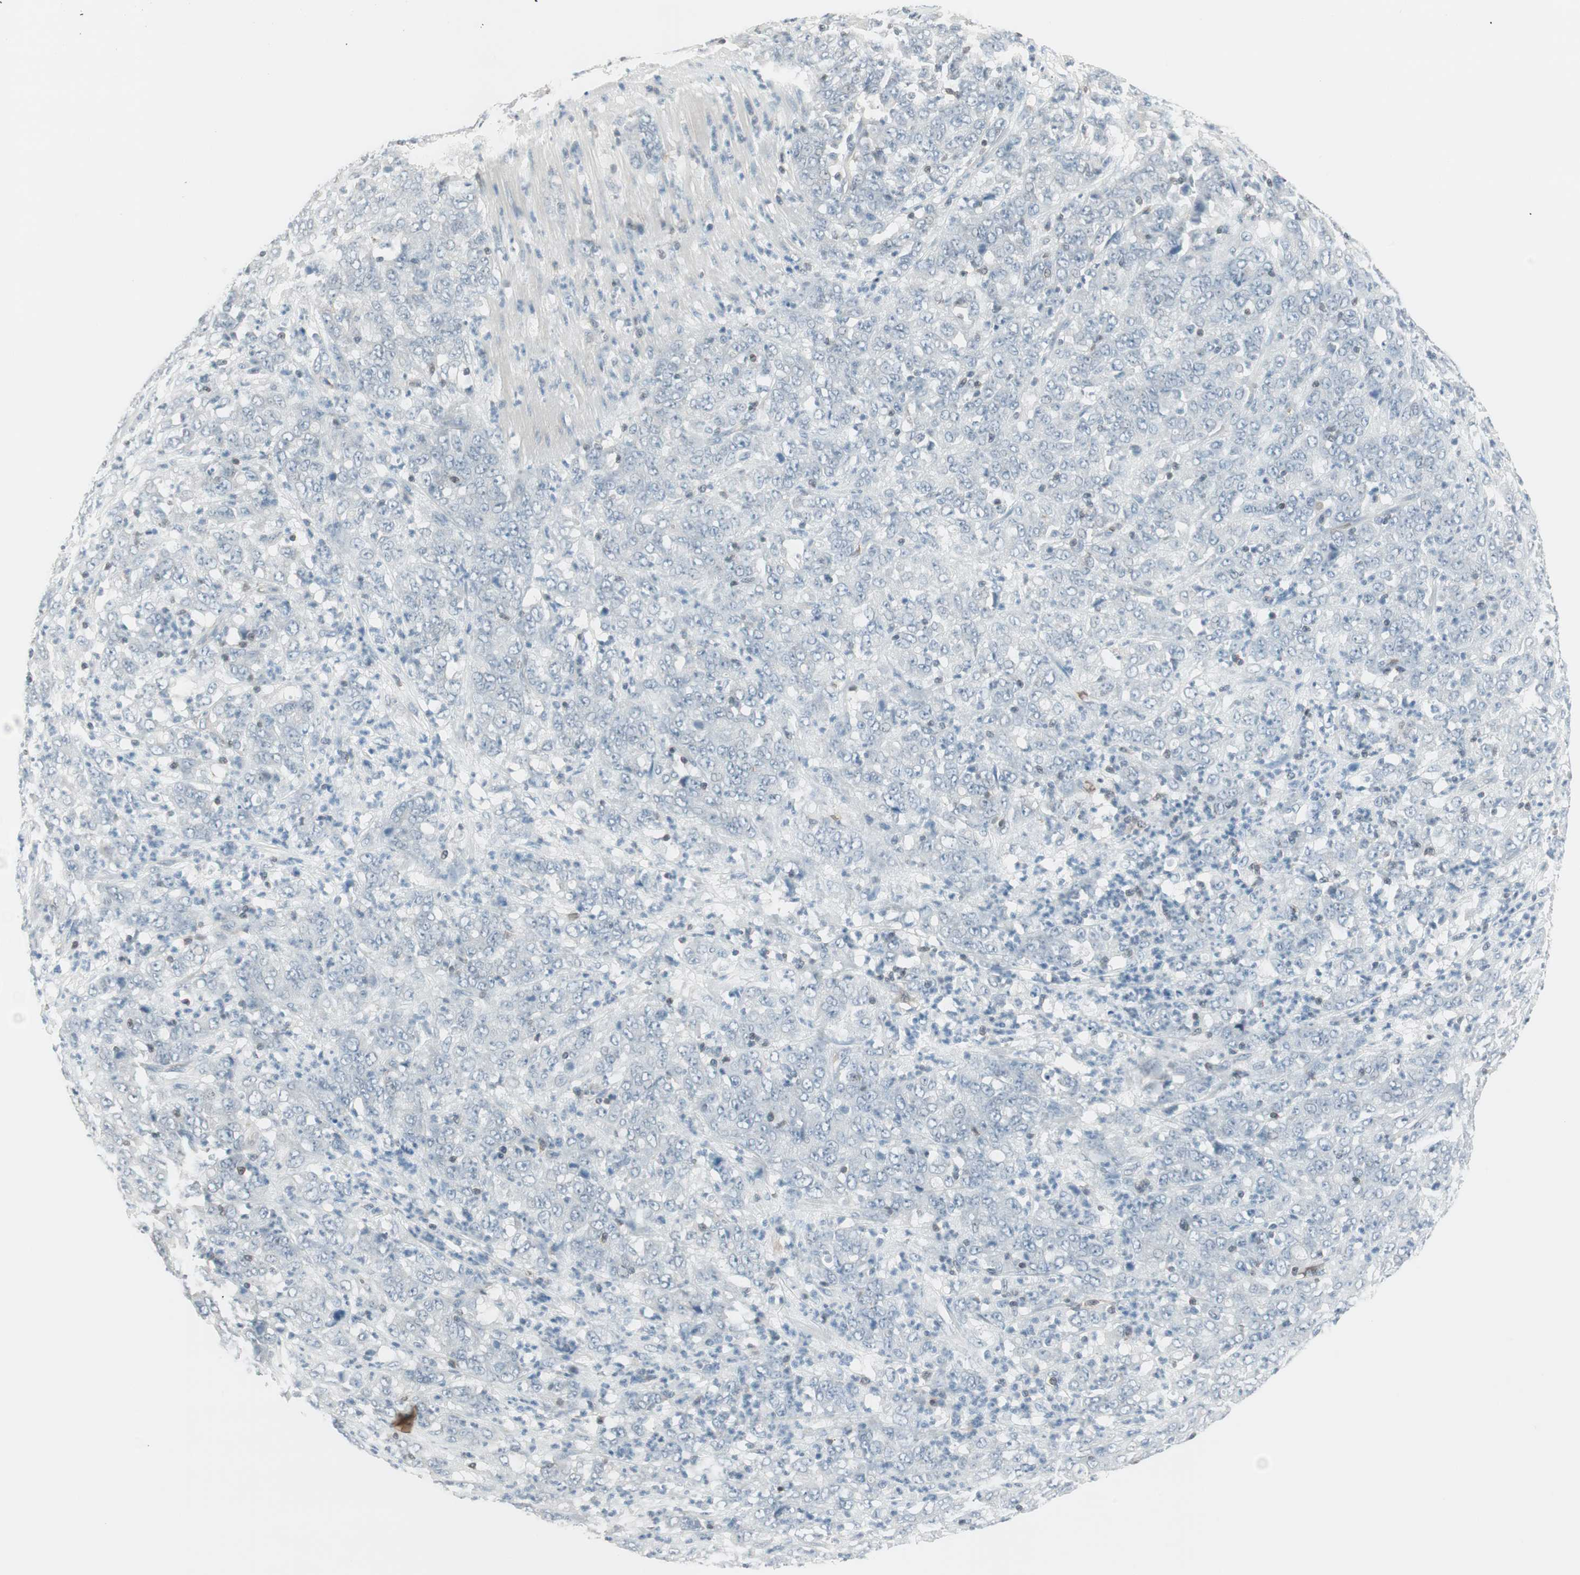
{"staining": {"intensity": "negative", "quantity": "none", "location": "none"}, "tissue": "stomach cancer", "cell_type": "Tumor cells", "image_type": "cancer", "snomed": [{"axis": "morphology", "description": "Adenocarcinoma, NOS"}, {"axis": "topography", "description": "Stomach, lower"}], "caption": "Tumor cells are negative for brown protein staining in stomach adenocarcinoma. (Stains: DAB (3,3'-diaminobenzidine) immunohistochemistry (IHC) with hematoxylin counter stain, Microscopy: brightfield microscopy at high magnification).", "gene": "MAP4K1", "patient": {"sex": "female", "age": 71}}